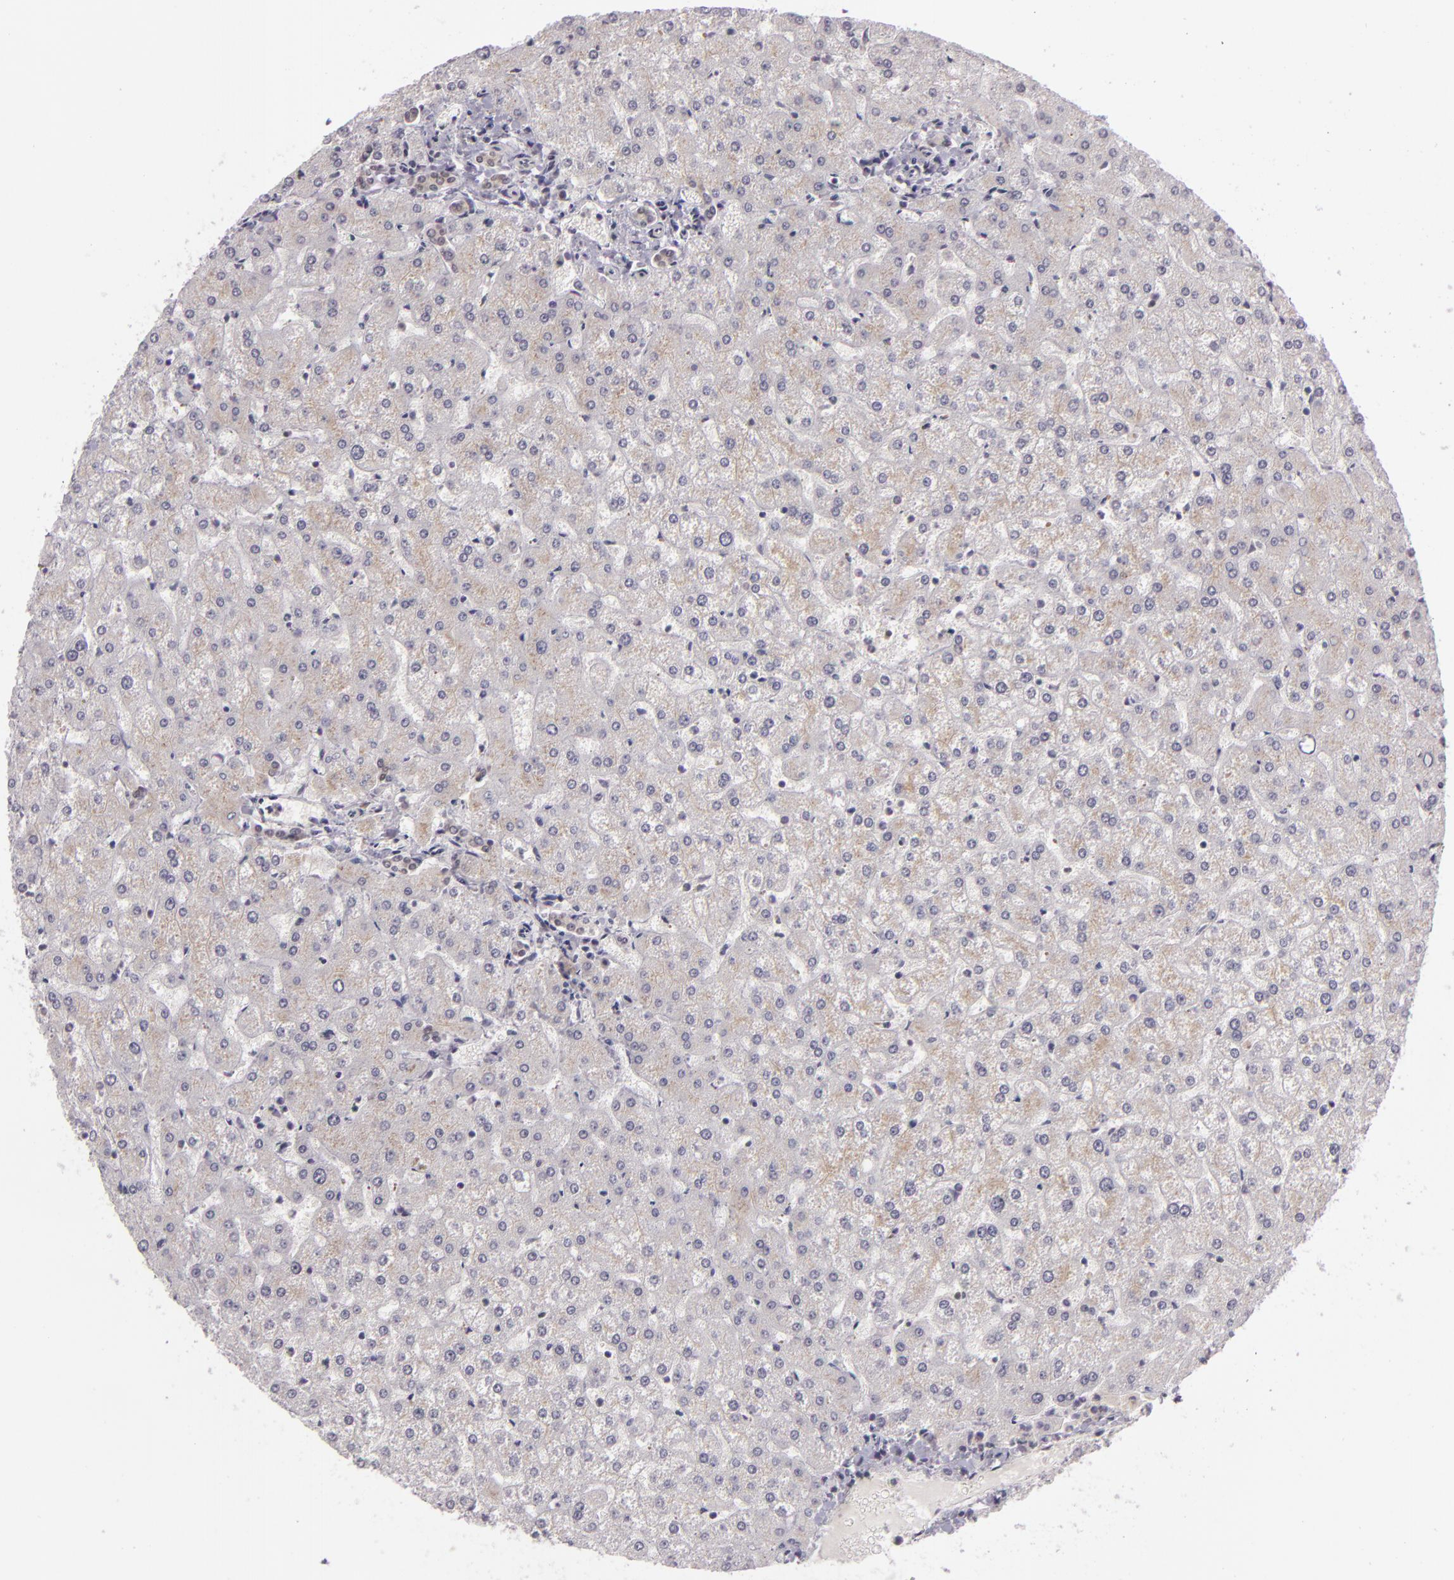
{"staining": {"intensity": "weak", "quantity": "<25%", "location": "cytoplasmic/membranous"}, "tissue": "liver", "cell_type": "Cholangiocytes", "image_type": "normal", "snomed": [{"axis": "morphology", "description": "Normal tissue, NOS"}, {"axis": "topography", "description": "Liver"}], "caption": "The immunohistochemistry (IHC) photomicrograph has no significant expression in cholangiocytes of liver.", "gene": "ZFX", "patient": {"sex": "female", "age": 32}}